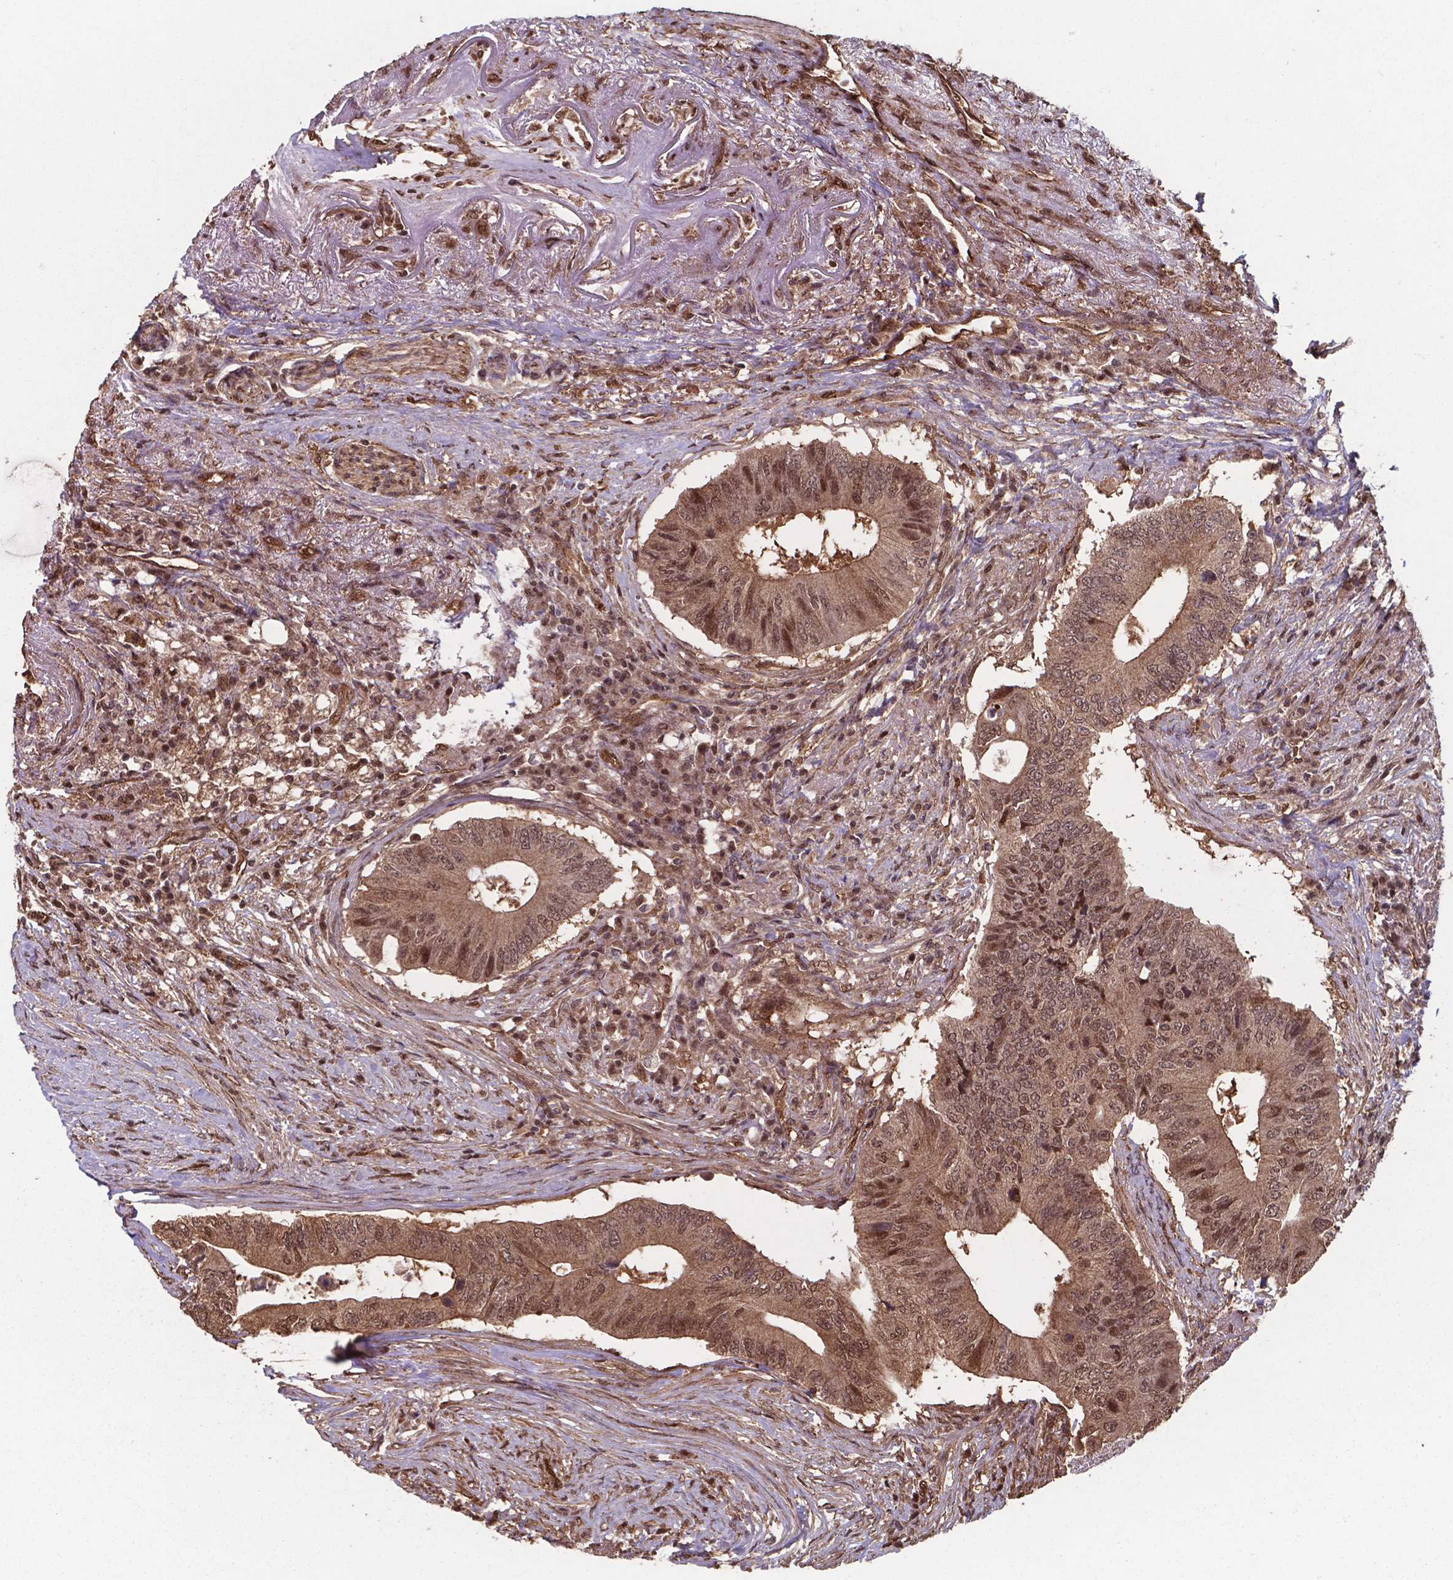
{"staining": {"intensity": "moderate", "quantity": ">75%", "location": "cytoplasmic/membranous,nuclear"}, "tissue": "colorectal cancer", "cell_type": "Tumor cells", "image_type": "cancer", "snomed": [{"axis": "morphology", "description": "Adenocarcinoma, NOS"}, {"axis": "topography", "description": "Colon"}], "caption": "An image of human colorectal adenocarcinoma stained for a protein exhibits moderate cytoplasmic/membranous and nuclear brown staining in tumor cells.", "gene": "CHP2", "patient": {"sex": "male", "age": 71}}